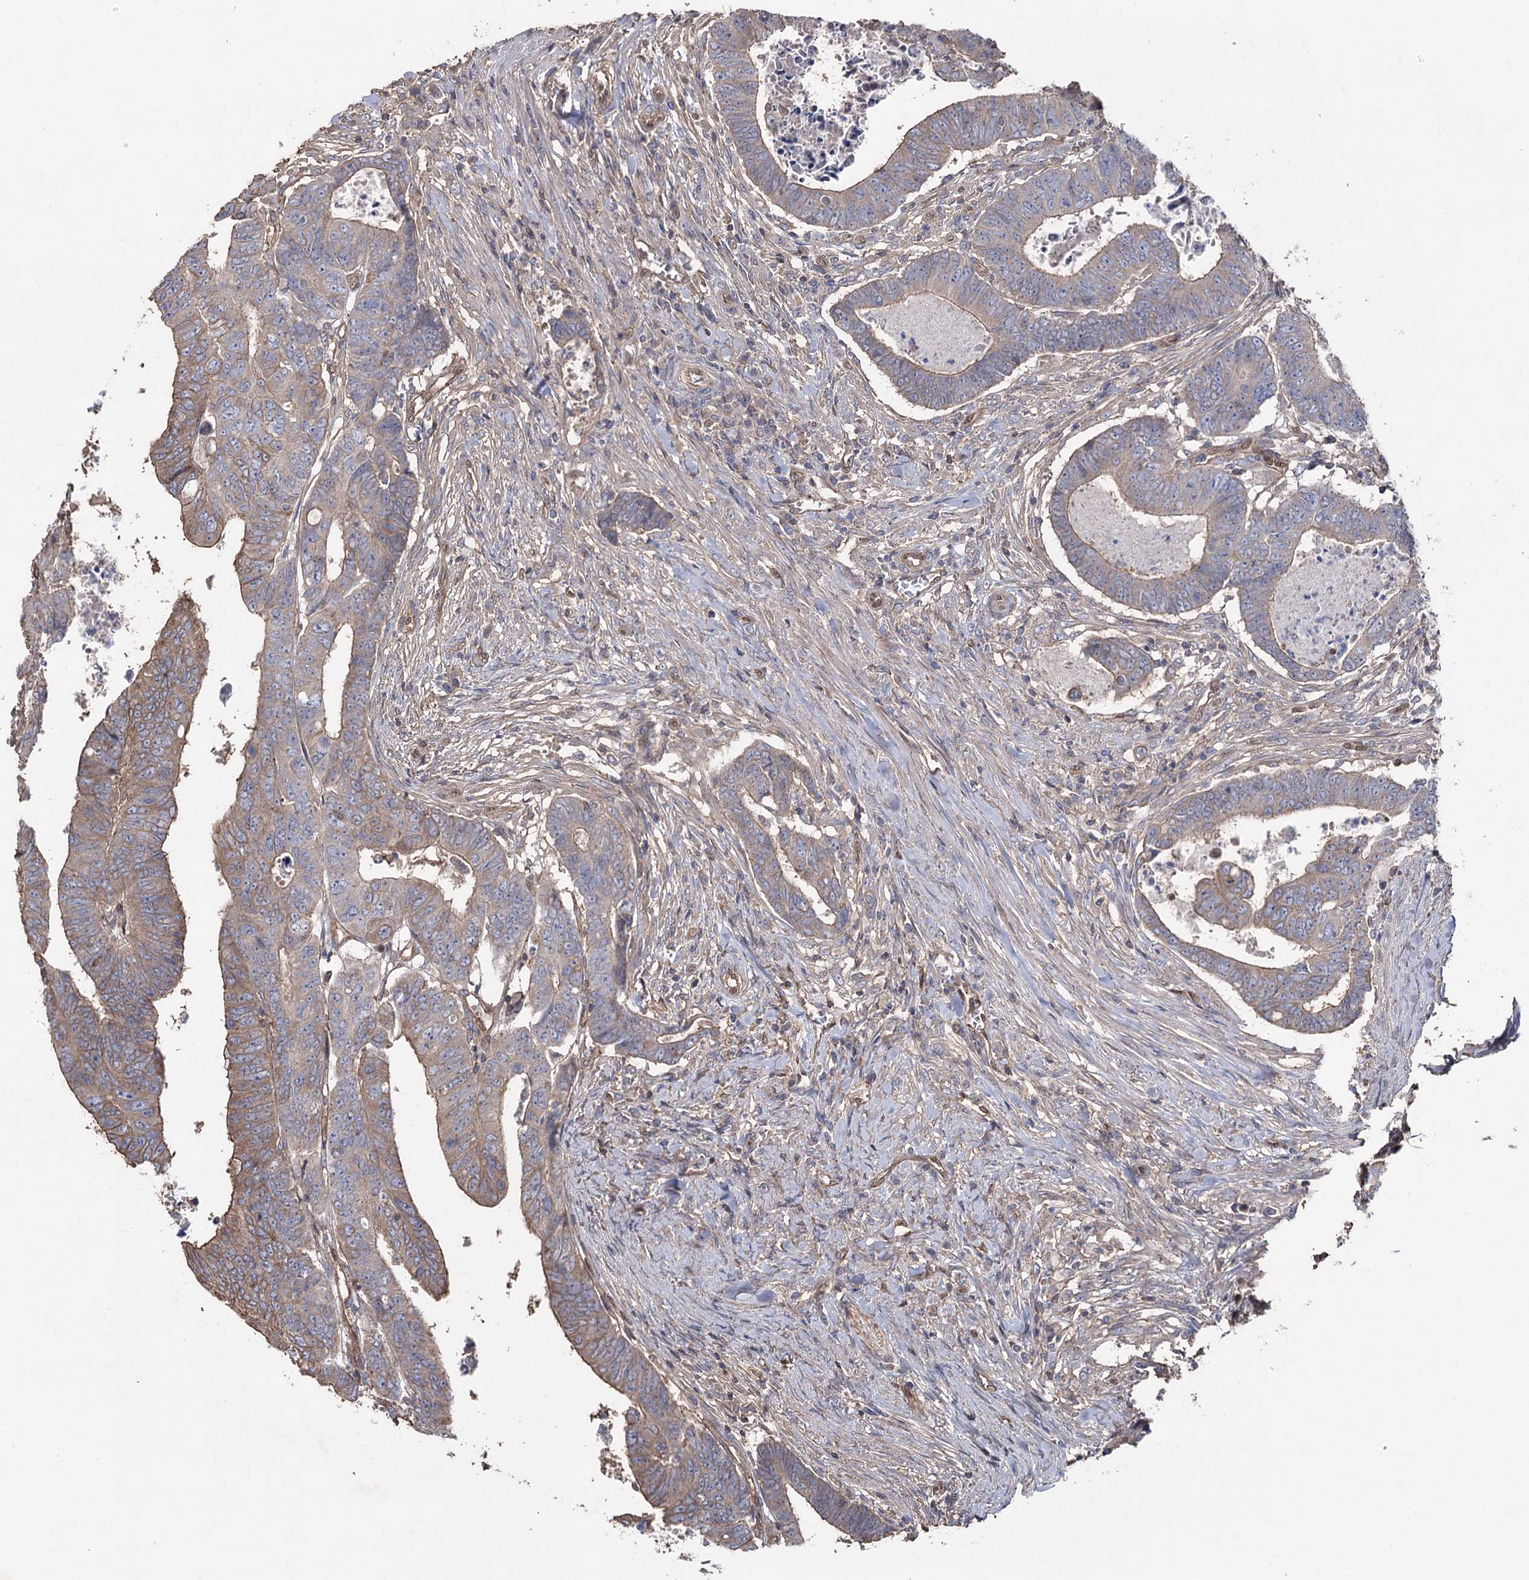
{"staining": {"intensity": "weak", "quantity": "25%-75%", "location": "cytoplasmic/membranous"}, "tissue": "colorectal cancer", "cell_type": "Tumor cells", "image_type": "cancer", "snomed": [{"axis": "morphology", "description": "Normal tissue, NOS"}, {"axis": "morphology", "description": "Adenocarcinoma, NOS"}, {"axis": "topography", "description": "Rectum"}], "caption": "Weak cytoplasmic/membranous positivity is seen in approximately 25%-75% of tumor cells in adenocarcinoma (colorectal). The staining was performed using DAB (3,3'-diaminobenzidine) to visualize the protein expression in brown, while the nuclei were stained in blue with hematoxylin (Magnification: 20x).", "gene": "FAM13B", "patient": {"sex": "female", "age": 65}}